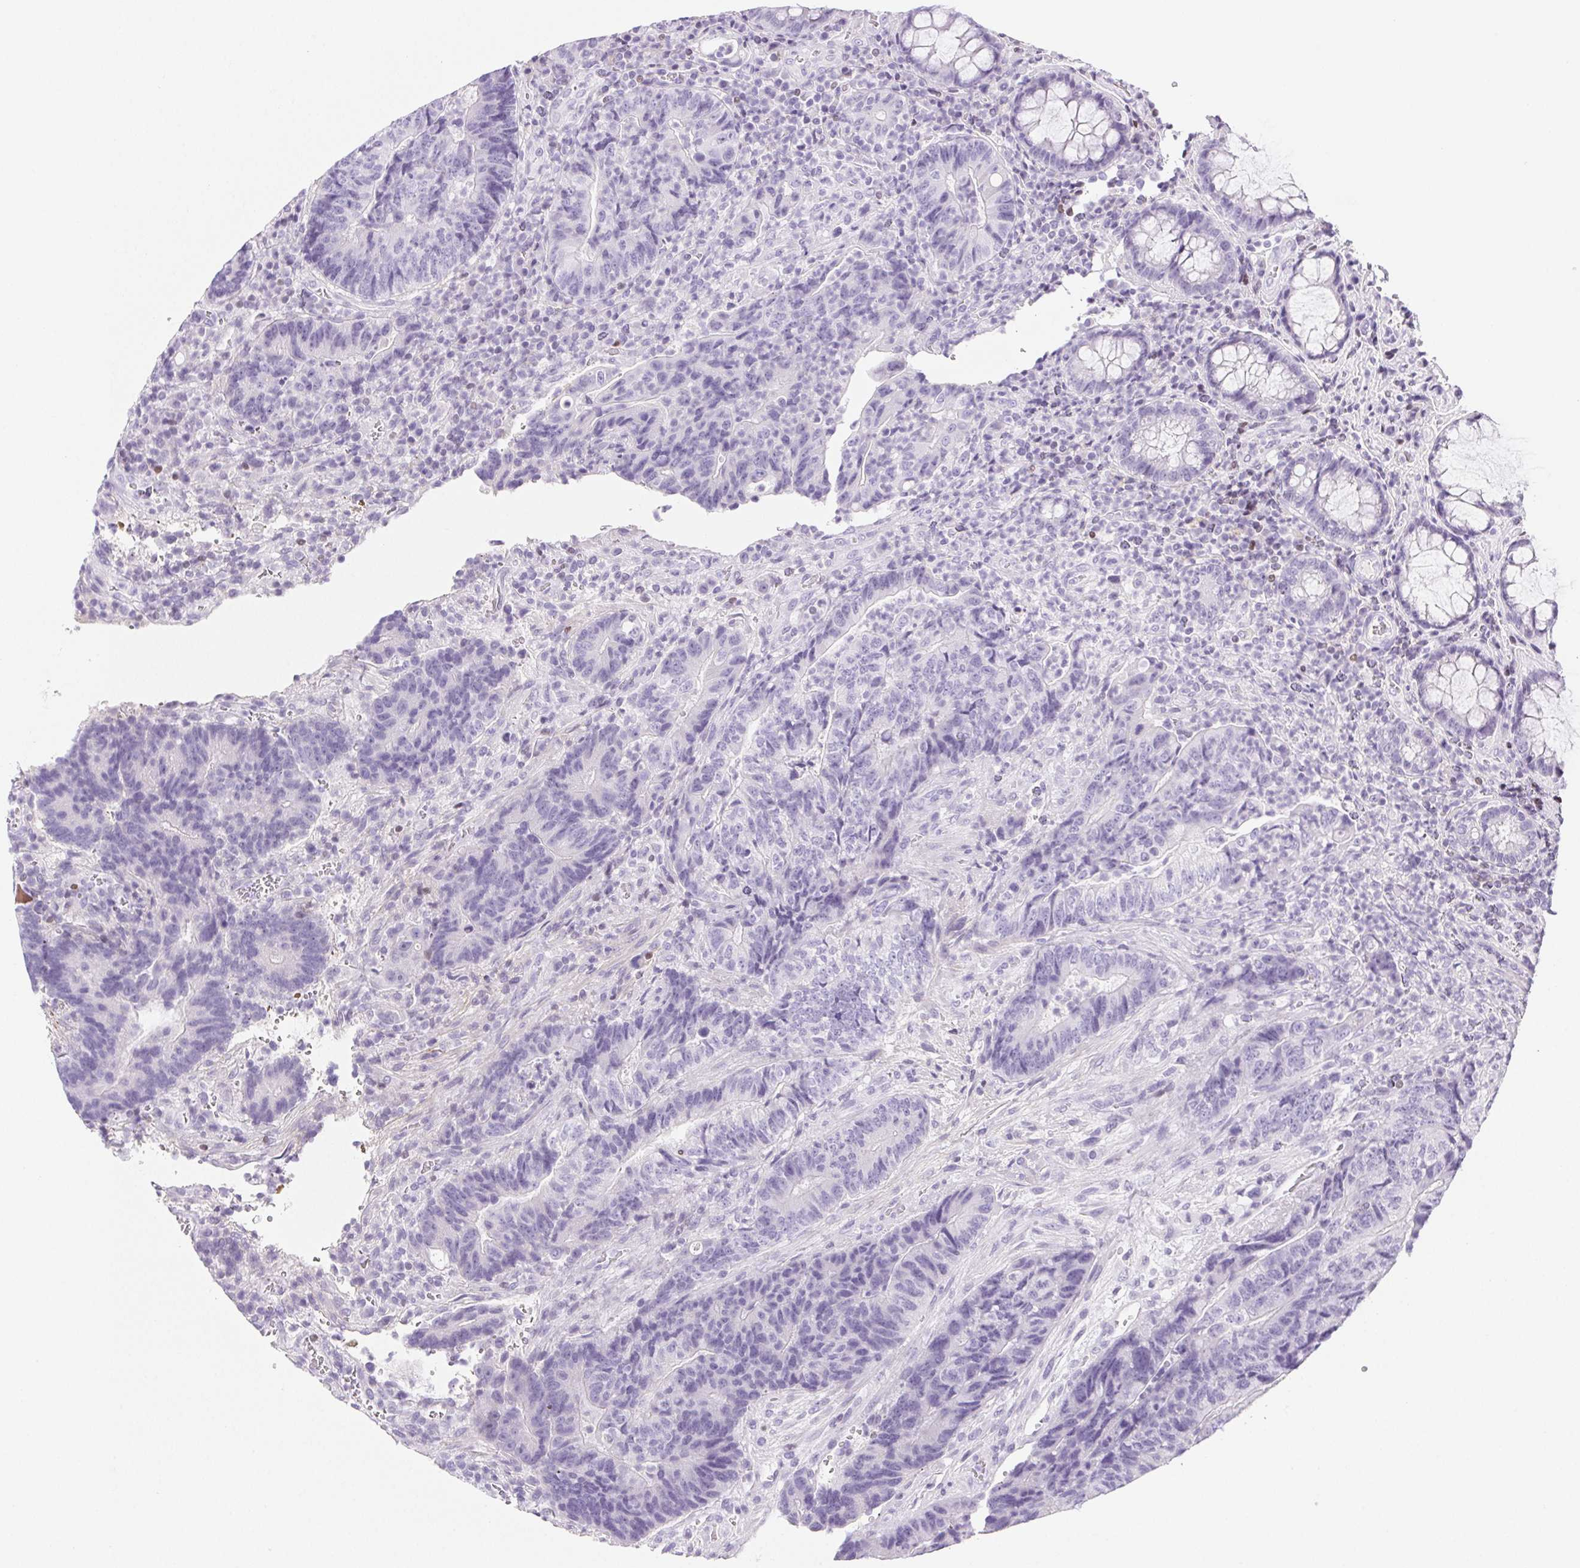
{"staining": {"intensity": "negative", "quantity": "none", "location": "none"}, "tissue": "colorectal cancer", "cell_type": "Tumor cells", "image_type": "cancer", "snomed": [{"axis": "morphology", "description": "Normal tissue, NOS"}, {"axis": "morphology", "description": "Adenocarcinoma, NOS"}, {"axis": "topography", "description": "Colon"}], "caption": "Immunohistochemistry (IHC) micrograph of neoplastic tissue: colorectal cancer (adenocarcinoma) stained with DAB (3,3'-diaminobenzidine) reveals no significant protein staining in tumor cells.", "gene": "BEND2", "patient": {"sex": "female", "age": 48}}